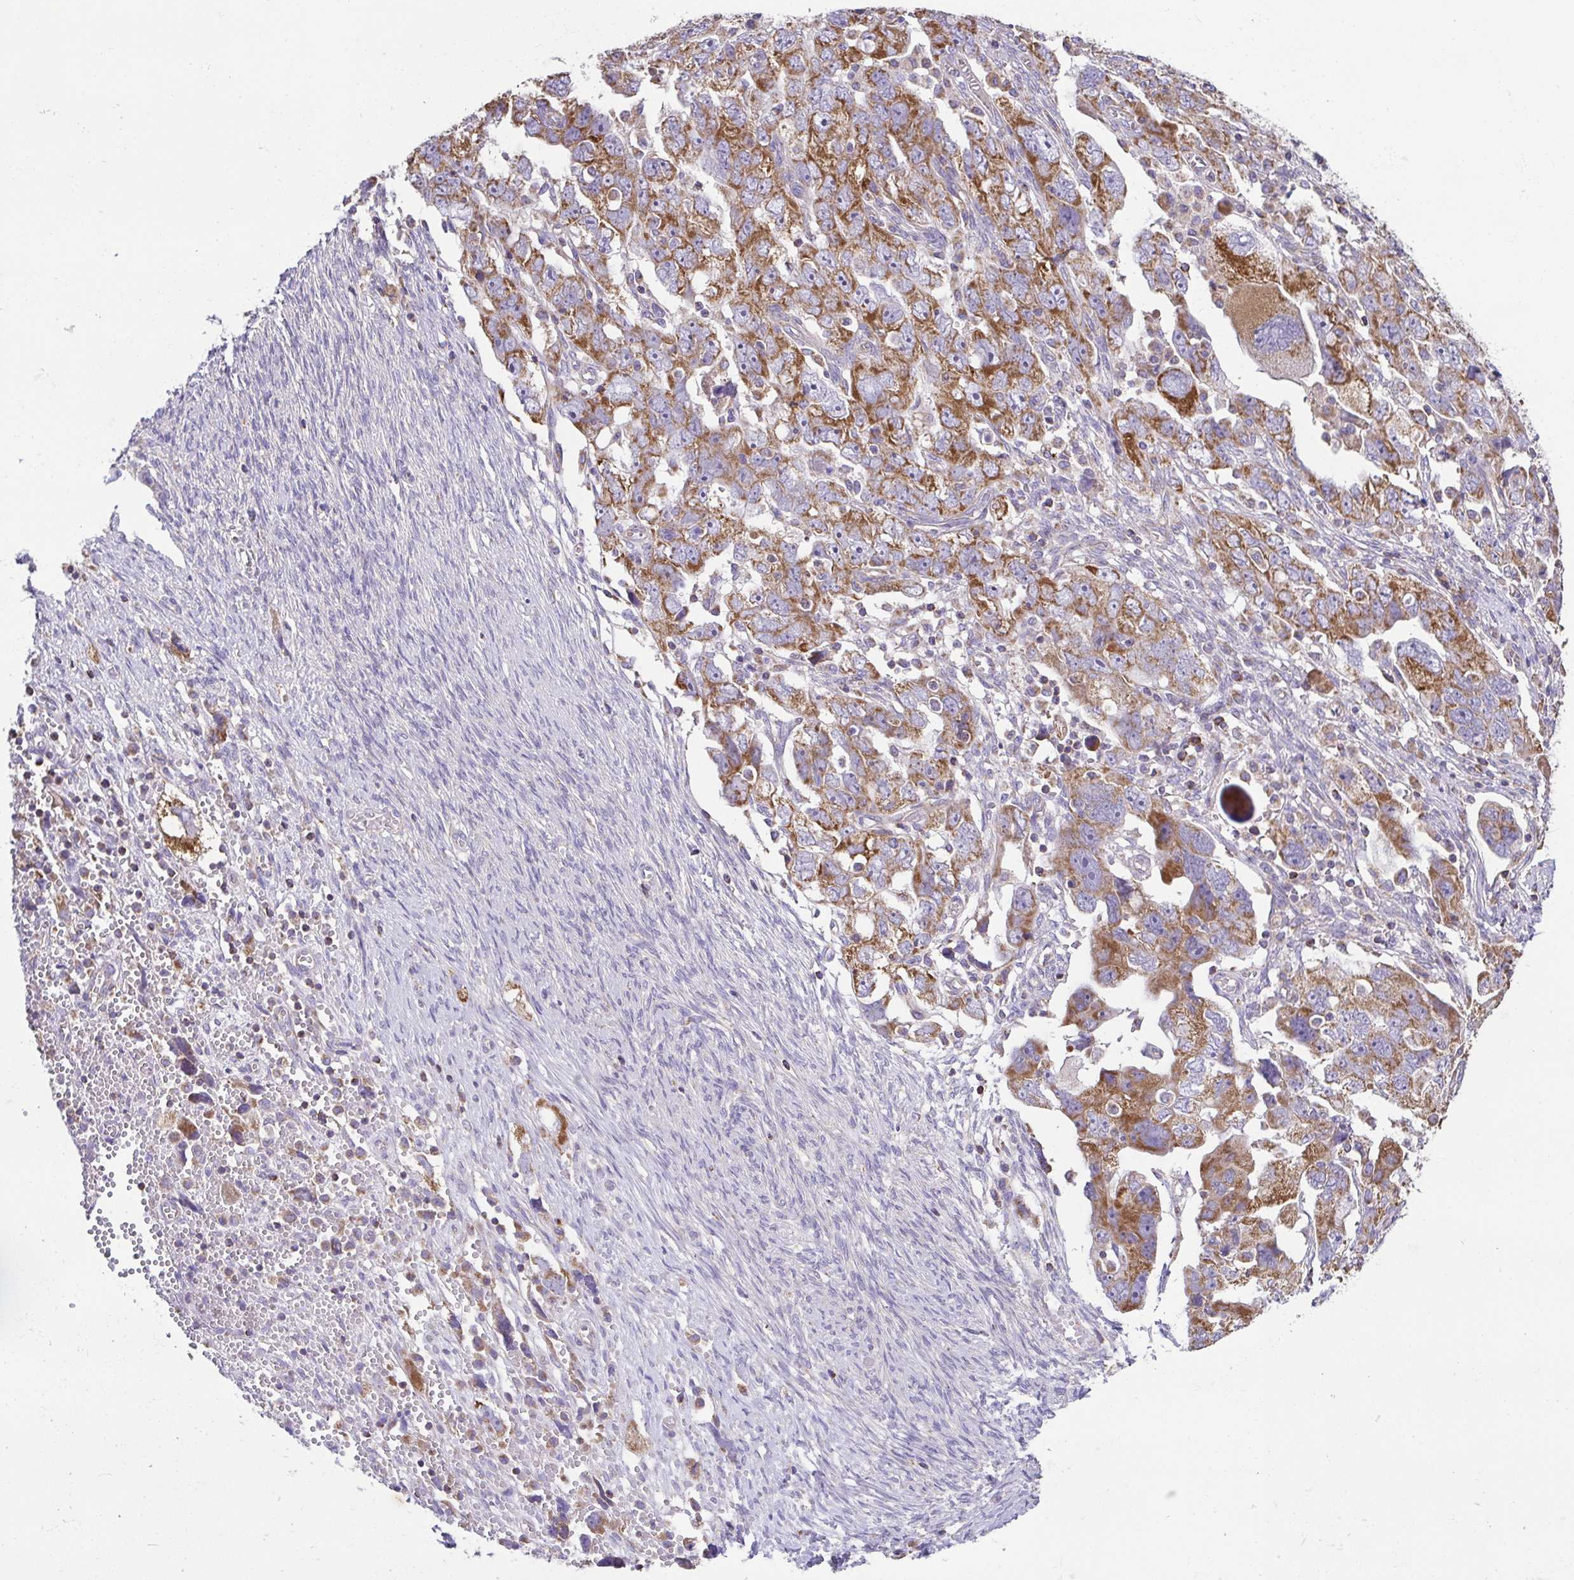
{"staining": {"intensity": "moderate", "quantity": ">75%", "location": "cytoplasmic/membranous"}, "tissue": "ovarian cancer", "cell_type": "Tumor cells", "image_type": "cancer", "snomed": [{"axis": "morphology", "description": "Carcinoma, NOS"}, {"axis": "morphology", "description": "Cystadenocarcinoma, serous, NOS"}, {"axis": "topography", "description": "Ovary"}], "caption": "Brown immunohistochemical staining in human ovarian cancer (carcinoma) shows moderate cytoplasmic/membranous positivity in about >75% of tumor cells.", "gene": "GINM1", "patient": {"sex": "female", "age": 69}}